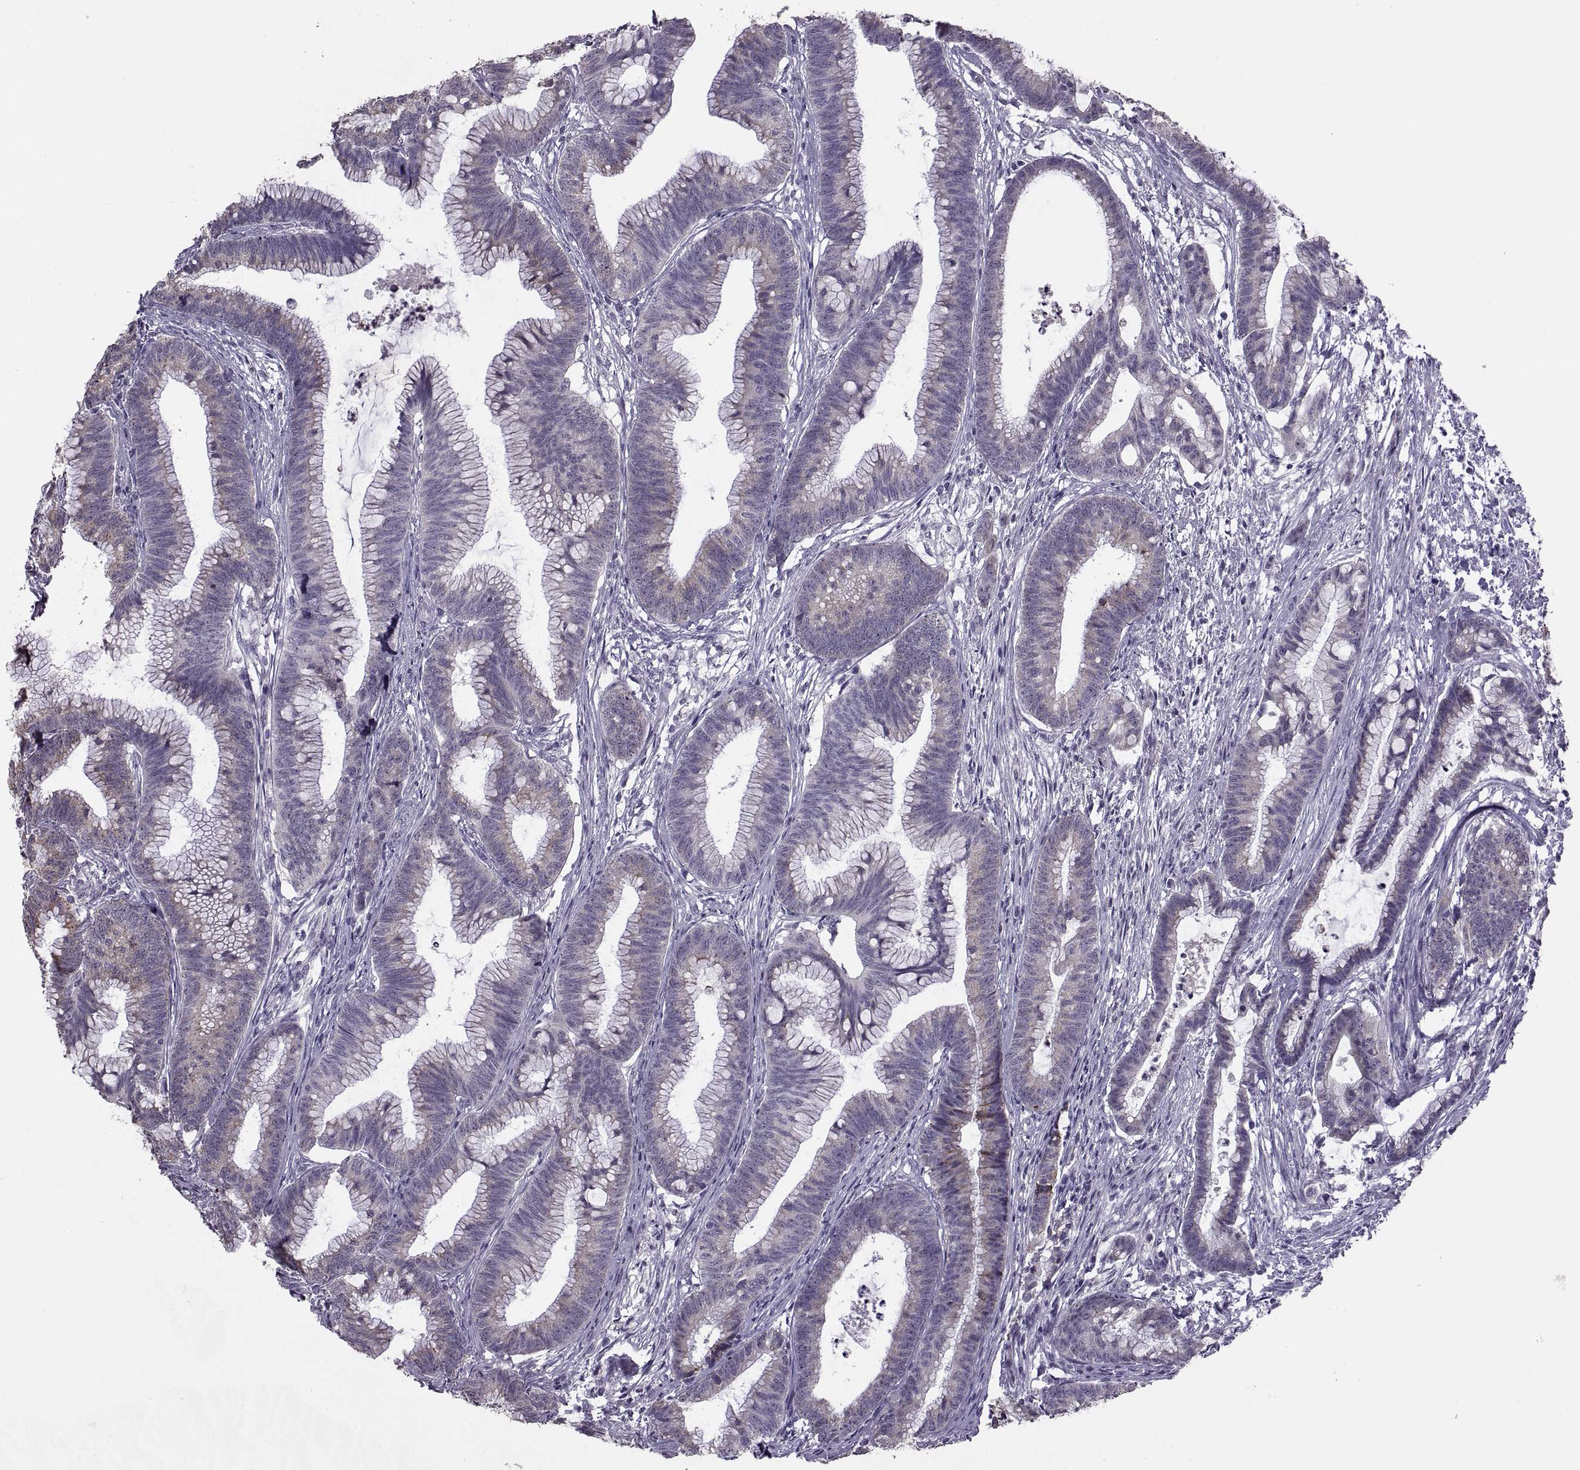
{"staining": {"intensity": "weak", "quantity": "25%-75%", "location": "cytoplasmic/membranous"}, "tissue": "colorectal cancer", "cell_type": "Tumor cells", "image_type": "cancer", "snomed": [{"axis": "morphology", "description": "Adenocarcinoma, NOS"}, {"axis": "topography", "description": "Colon"}], "caption": "Immunohistochemical staining of colorectal cancer (adenocarcinoma) displays low levels of weak cytoplasmic/membranous positivity in approximately 25%-75% of tumor cells.", "gene": "ASIC2", "patient": {"sex": "female", "age": 78}}